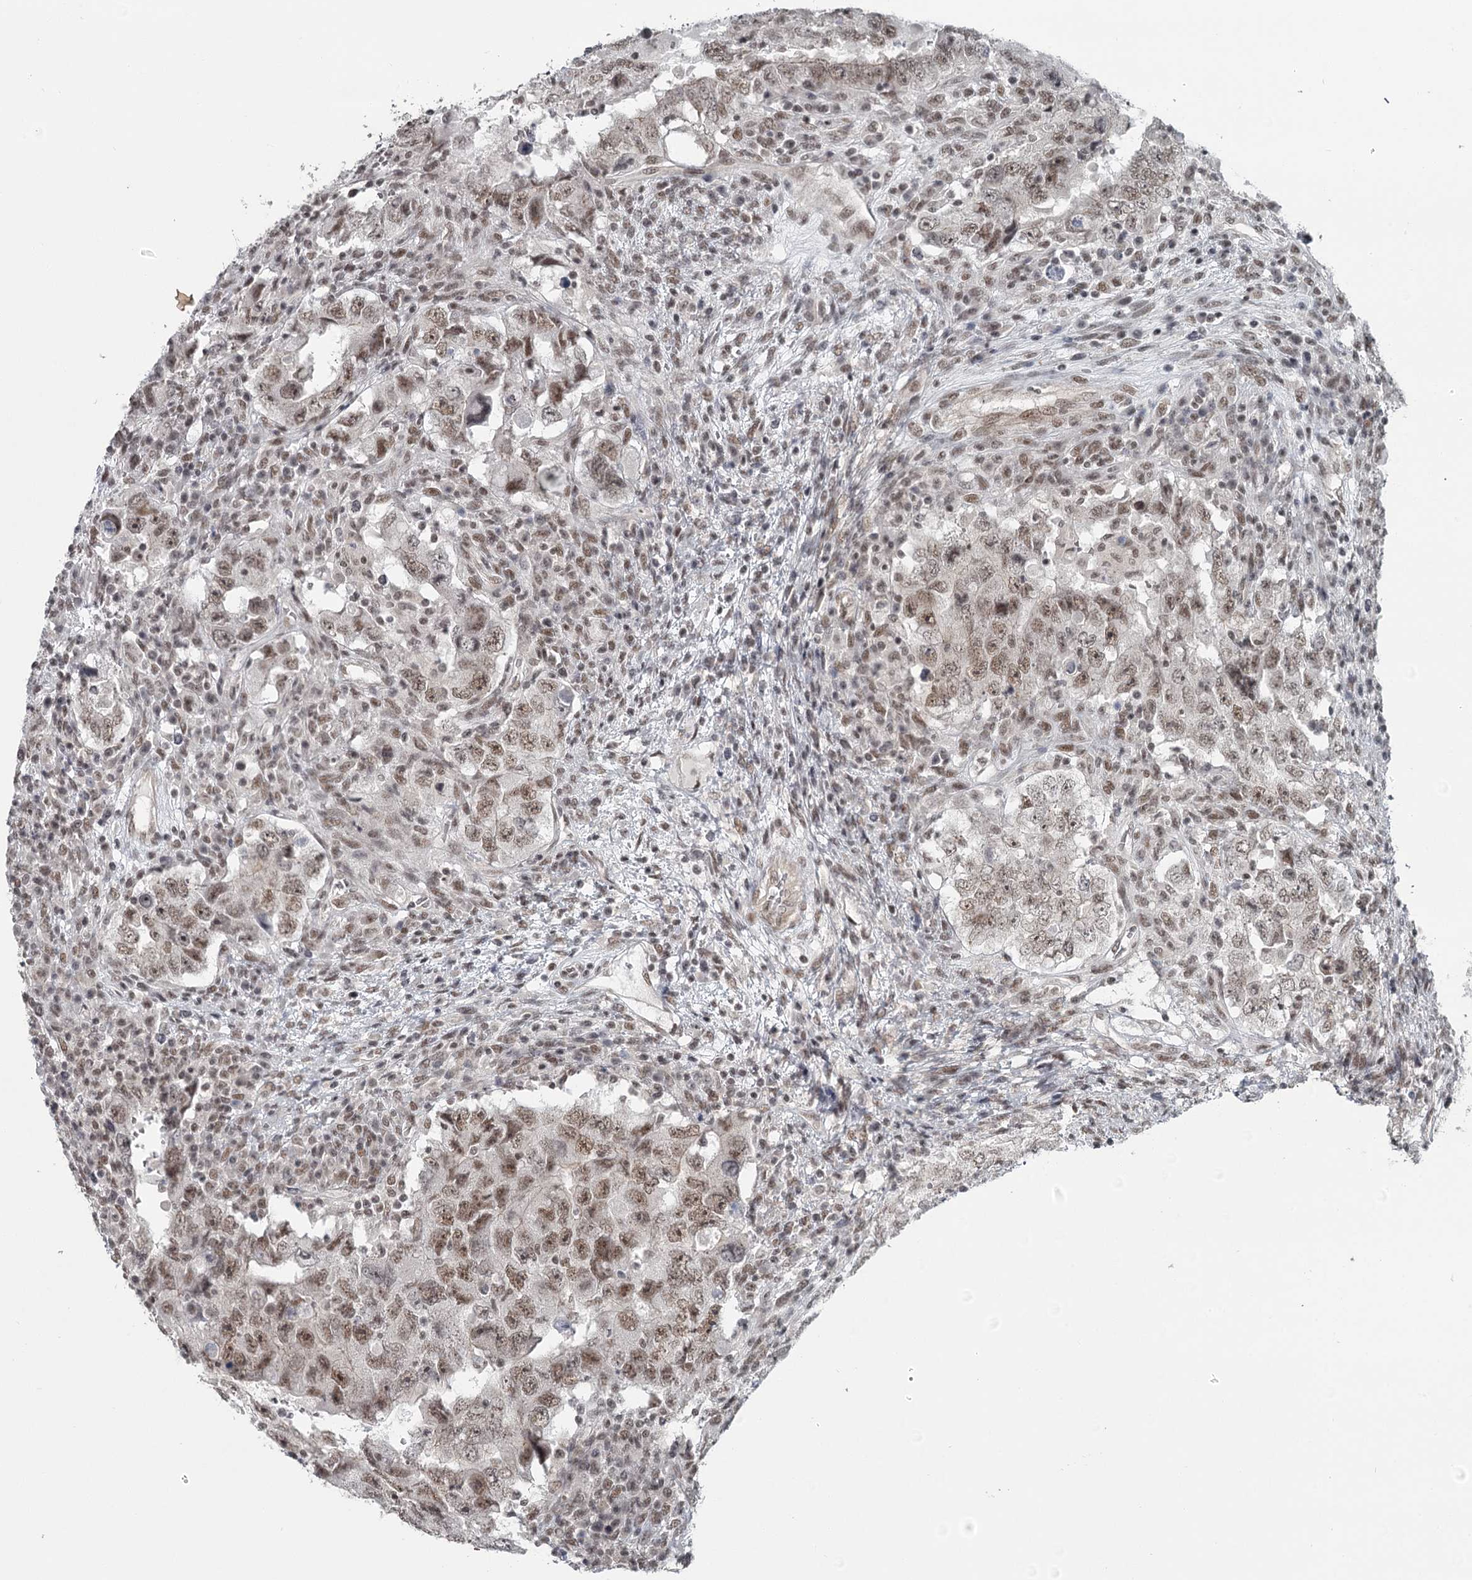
{"staining": {"intensity": "moderate", "quantity": ">75%", "location": "nuclear"}, "tissue": "testis cancer", "cell_type": "Tumor cells", "image_type": "cancer", "snomed": [{"axis": "morphology", "description": "Carcinoma, Embryonal, NOS"}, {"axis": "topography", "description": "Testis"}], "caption": "Testis cancer (embryonal carcinoma) stained for a protein (brown) demonstrates moderate nuclear positive staining in about >75% of tumor cells.", "gene": "FAM13C", "patient": {"sex": "male", "age": 26}}